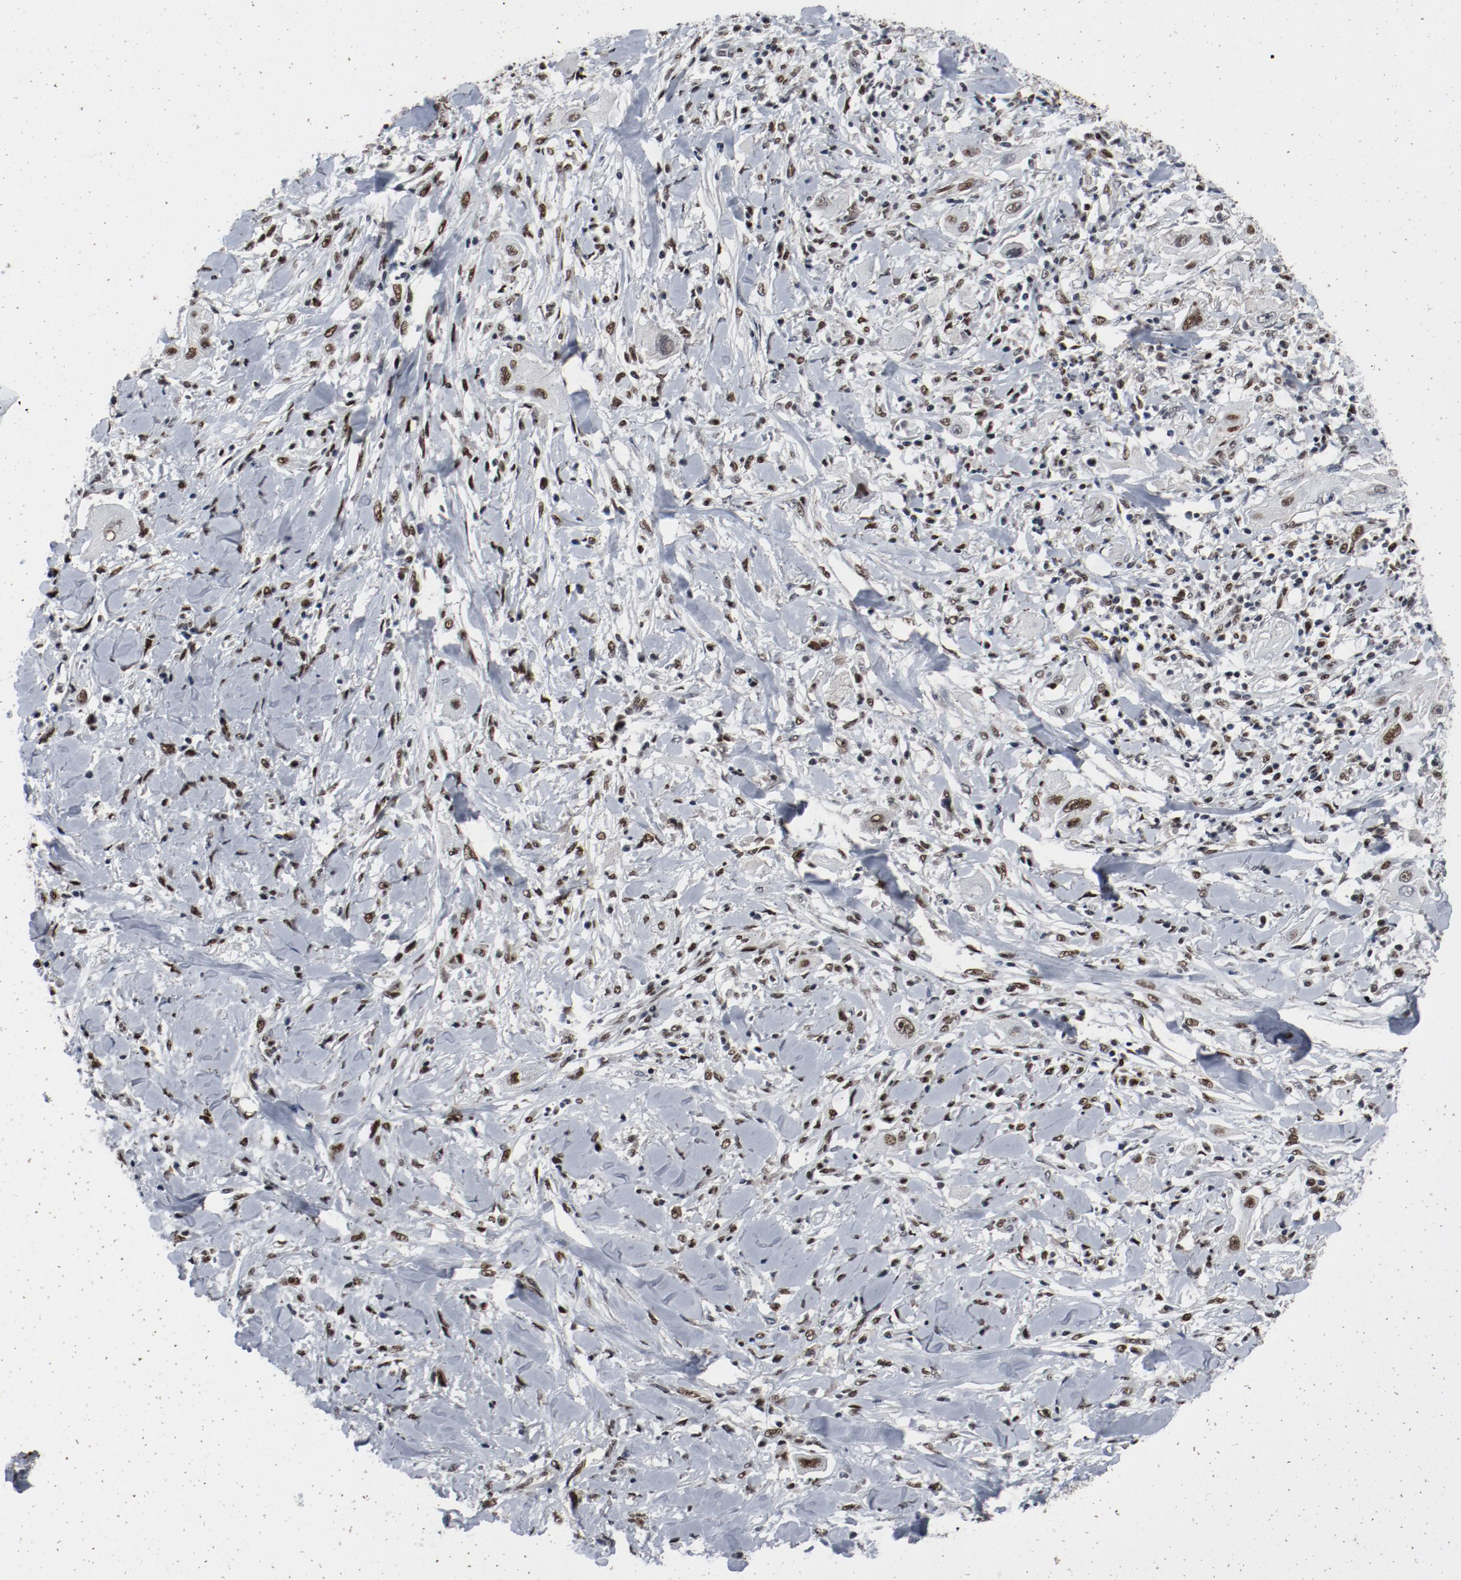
{"staining": {"intensity": "moderate", "quantity": ">75%", "location": "nuclear"}, "tissue": "lung cancer", "cell_type": "Tumor cells", "image_type": "cancer", "snomed": [{"axis": "morphology", "description": "Squamous cell carcinoma, NOS"}, {"axis": "topography", "description": "Lung"}], "caption": "Immunohistochemical staining of lung cancer demonstrates medium levels of moderate nuclear positivity in approximately >75% of tumor cells.", "gene": "JMJD6", "patient": {"sex": "female", "age": 47}}